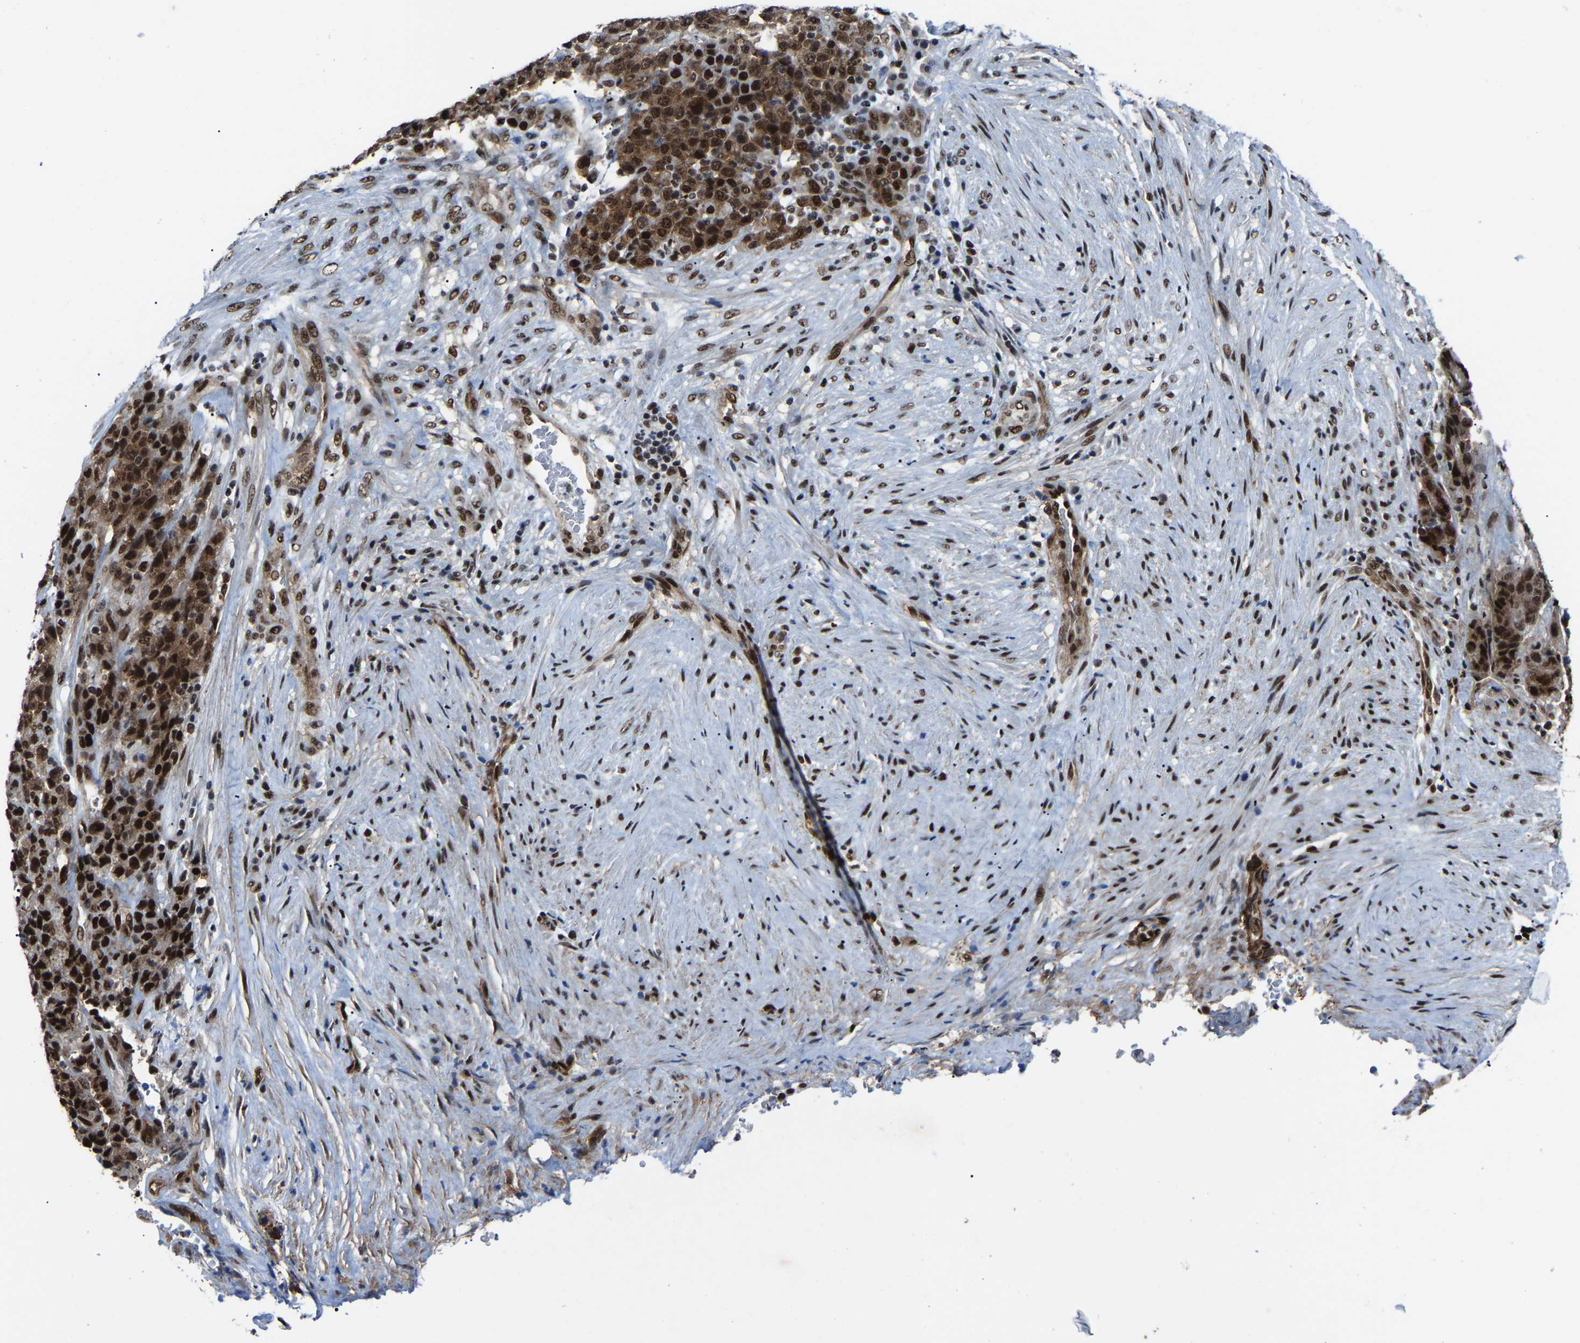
{"staining": {"intensity": "strong", "quantity": ">75%", "location": "nuclear"}, "tissue": "stomach cancer", "cell_type": "Tumor cells", "image_type": "cancer", "snomed": [{"axis": "morphology", "description": "Adenocarcinoma, NOS"}, {"axis": "topography", "description": "Stomach"}], "caption": "Immunohistochemical staining of stomach cancer shows strong nuclear protein positivity in approximately >75% of tumor cells.", "gene": "DDX5", "patient": {"sex": "female", "age": 73}}